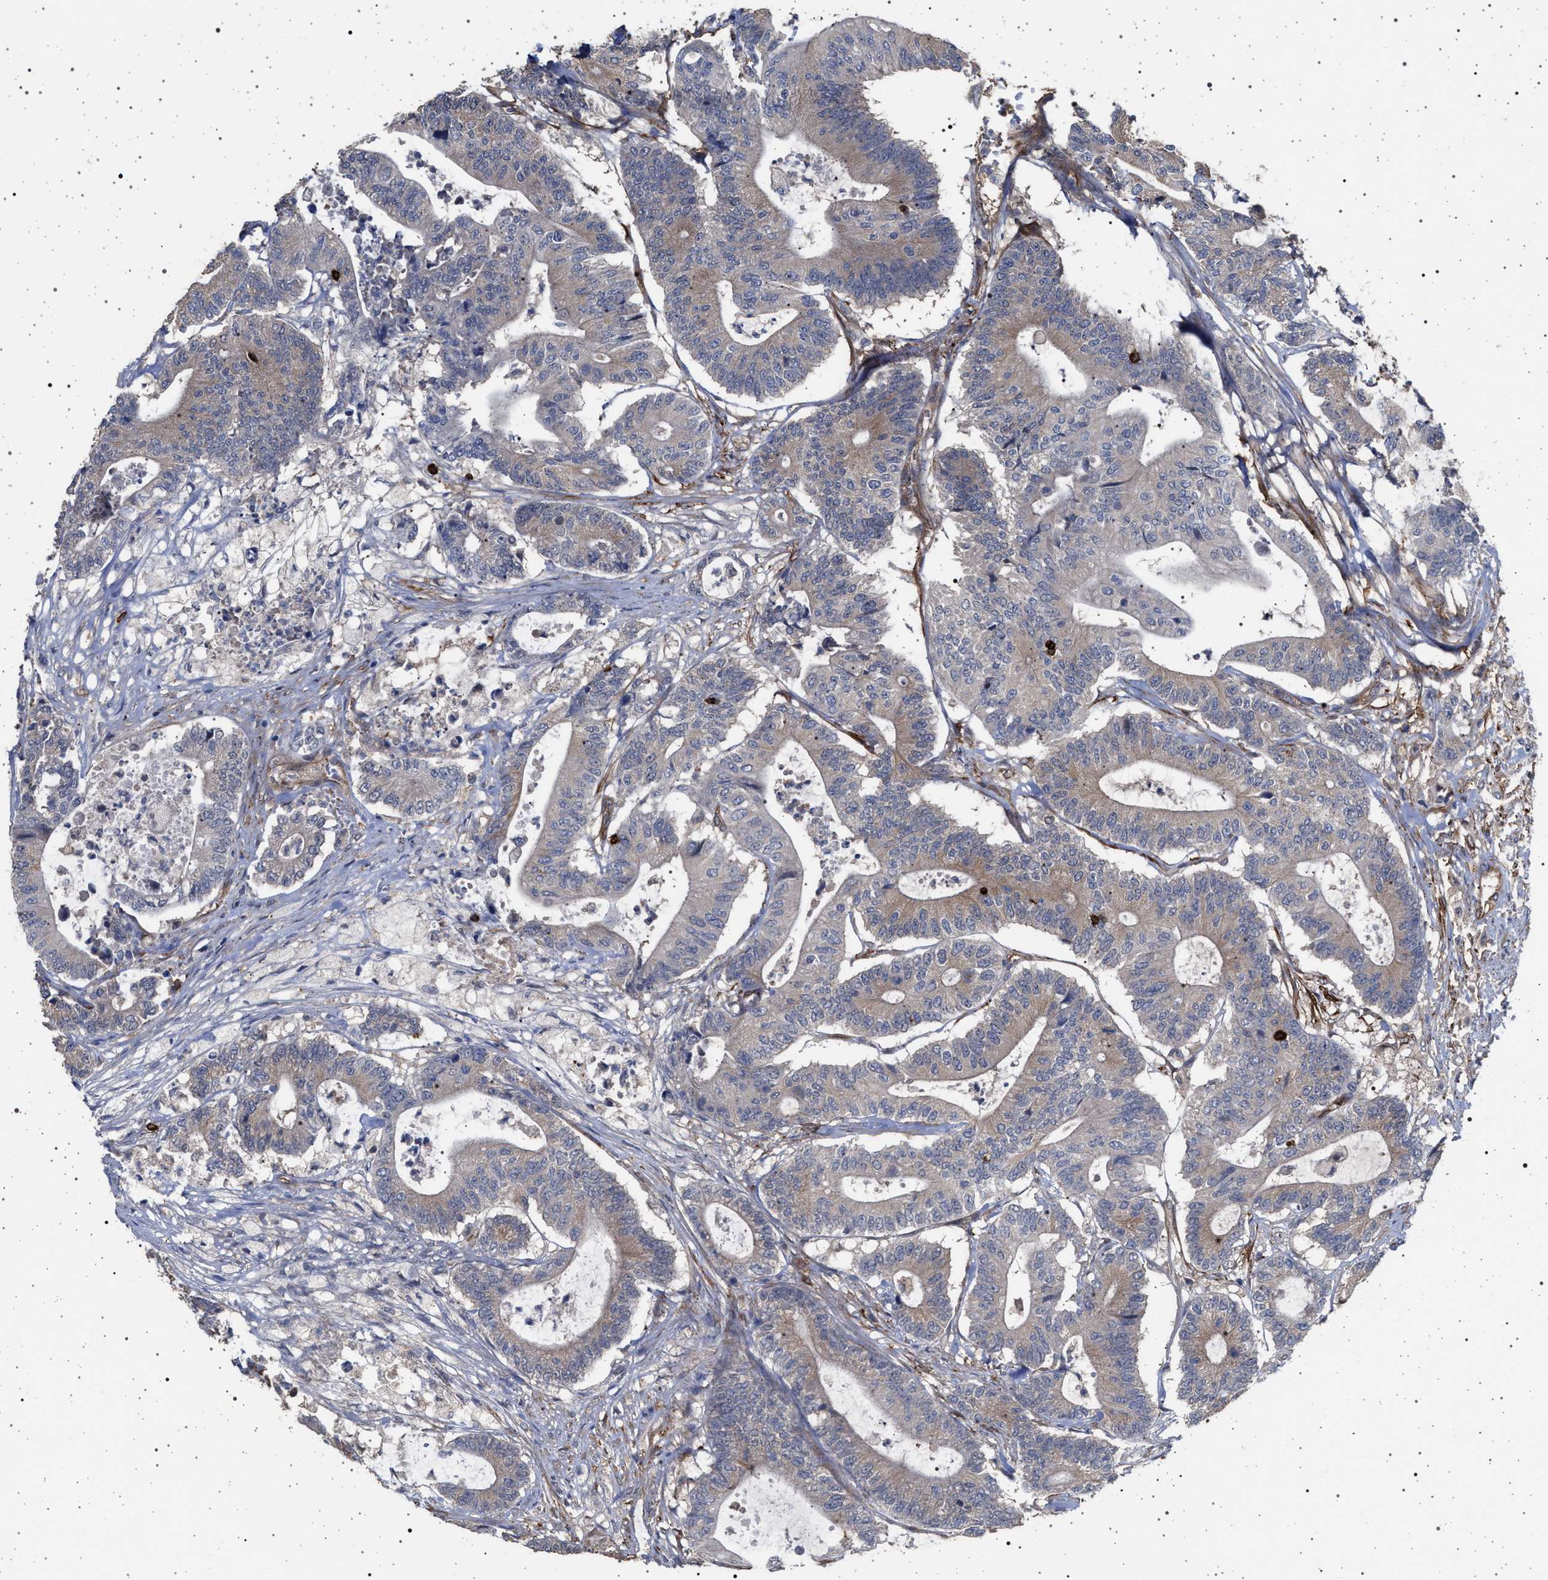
{"staining": {"intensity": "weak", "quantity": "25%-75%", "location": "cytoplasmic/membranous"}, "tissue": "colorectal cancer", "cell_type": "Tumor cells", "image_type": "cancer", "snomed": [{"axis": "morphology", "description": "Adenocarcinoma, NOS"}, {"axis": "topography", "description": "Colon"}], "caption": "Immunohistochemical staining of colorectal adenocarcinoma displays weak cytoplasmic/membranous protein positivity in approximately 25%-75% of tumor cells.", "gene": "IFT20", "patient": {"sex": "female", "age": 84}}